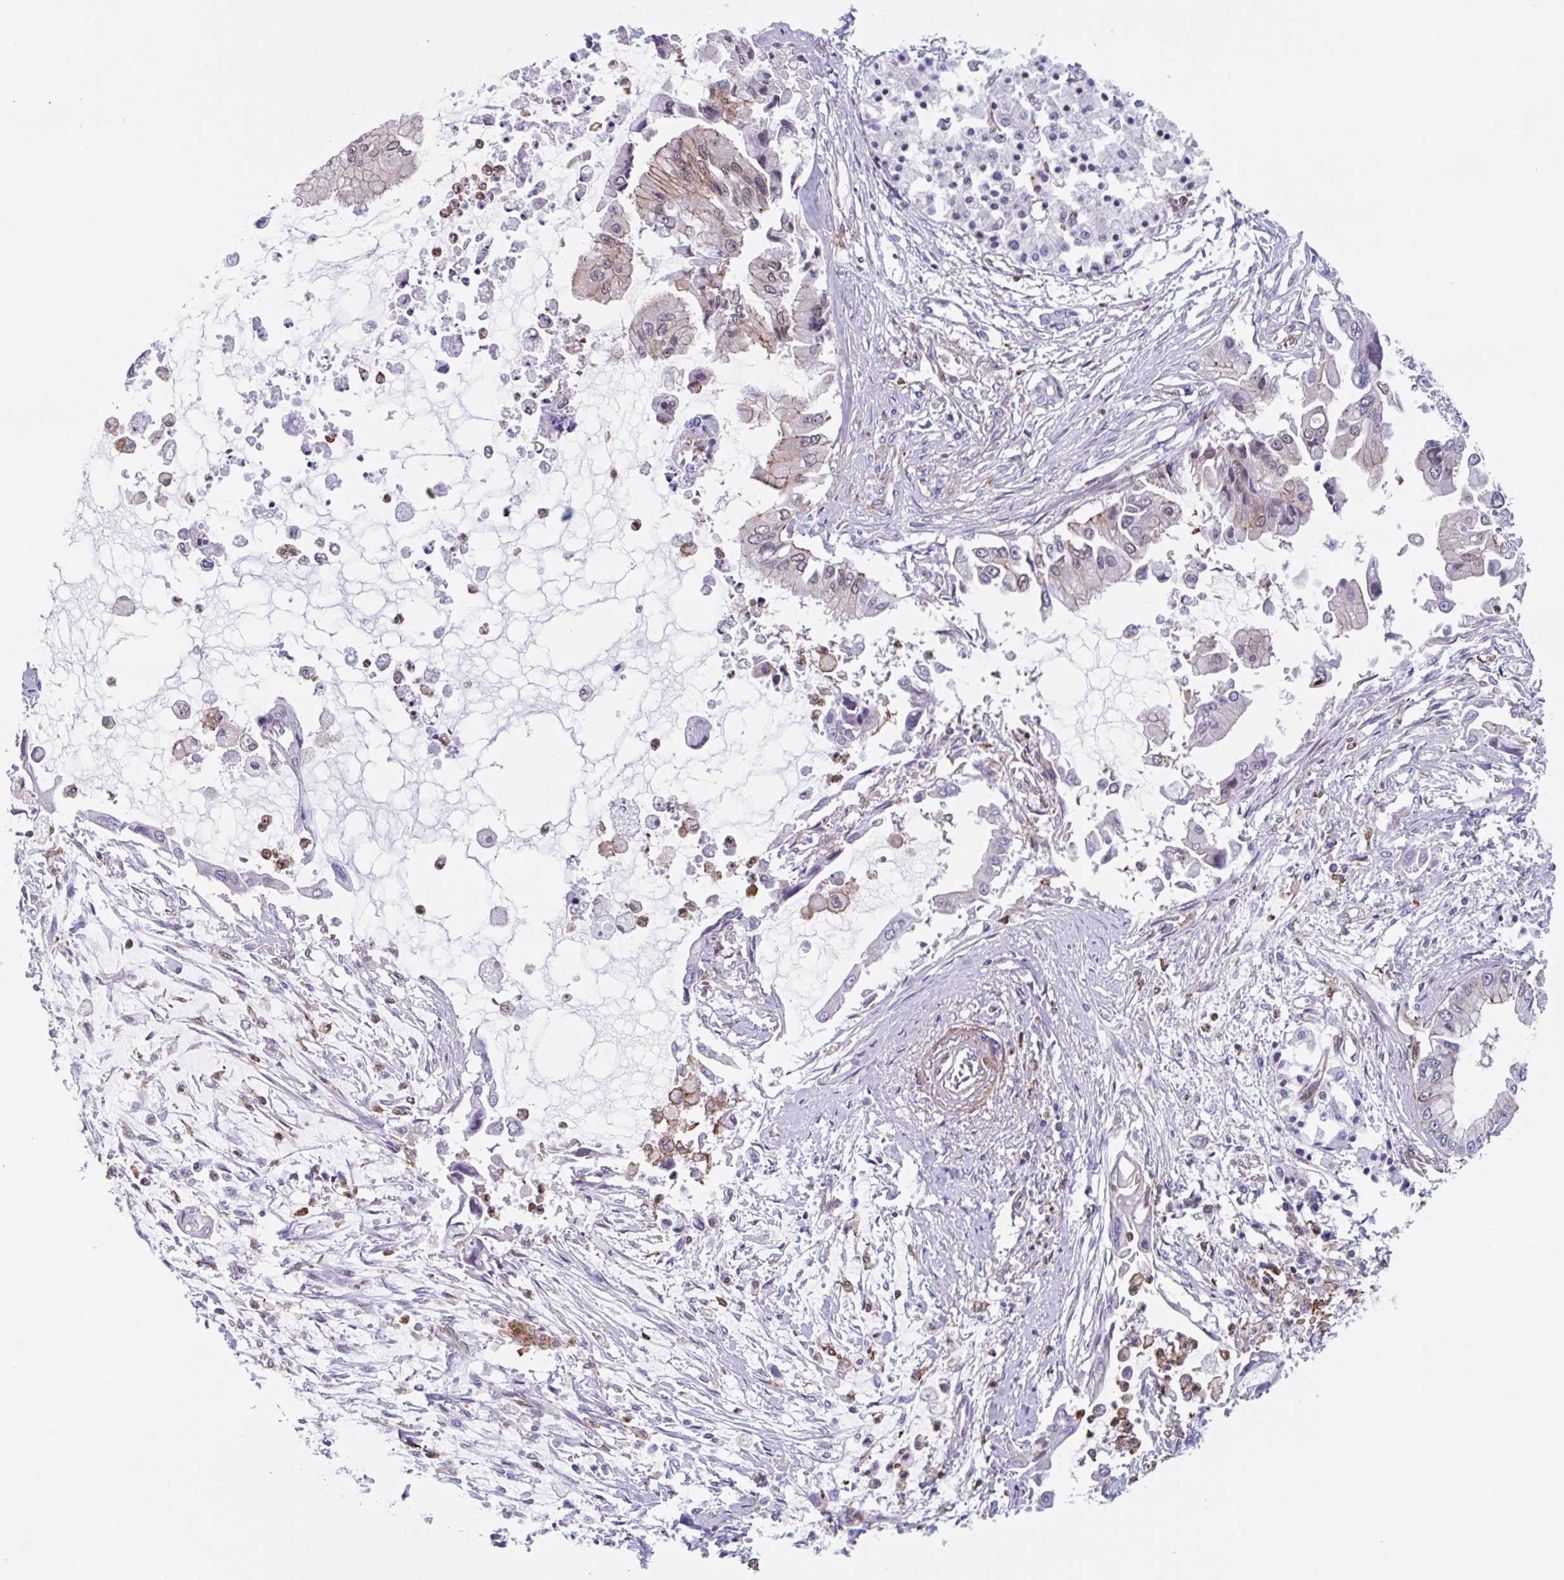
{"staining": {"intensity": "moderate", "quantity": "<25%", "location": "cytoplasmic/membranous"}, "tissue": "pancreatic cancer", "cell_type": "Tumor cells", "image_type": "cancer", "snomed": [{"axis": "morphology", "description": "Adenocarcinoma, NOS"}, {"axis": "topography", "description": "Pancreas"}], "caption": "A micrograph of human pancreatic adenocarcinoma stained for a protein shows moderate cytoplasmic/membranous brown staining in tumor cells.", "gene": "EFHD1", "patient": {"sex": "male", "age": 84}}